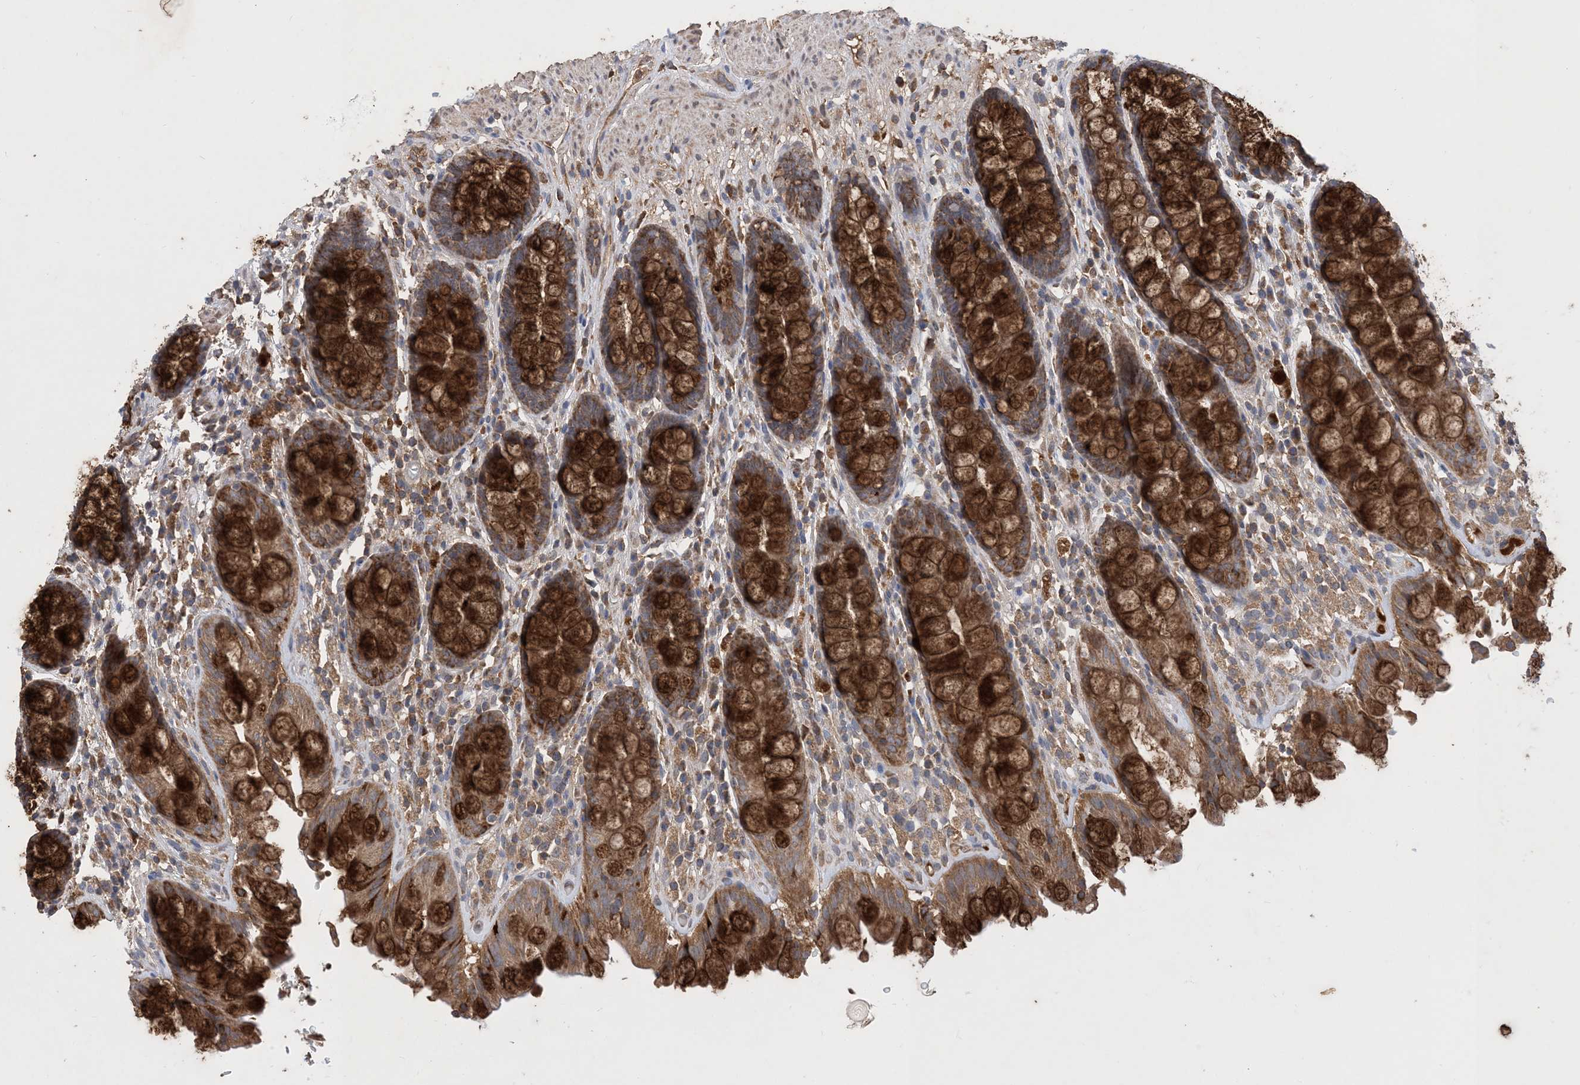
{"staining": {"intensity": "strong", "quantity": ">75%", "location": "cytoplasmic/membranous"}, "tissue": "rectum", "cell_type": "Glandular cells", "image_type": "normal", "snomed": [{"axis": "morphology", "description": "Normal tissue, NOS"}, {"axis": "topography", "description": "Rectum"}], "caption": "Glandular cells demonstrate high levels of strong cytoplasmic/membranous staining in about >75% of cells in unremarkable rectum.", "gene": "STK19", "patient": {"sex": "male", "age": 64}}